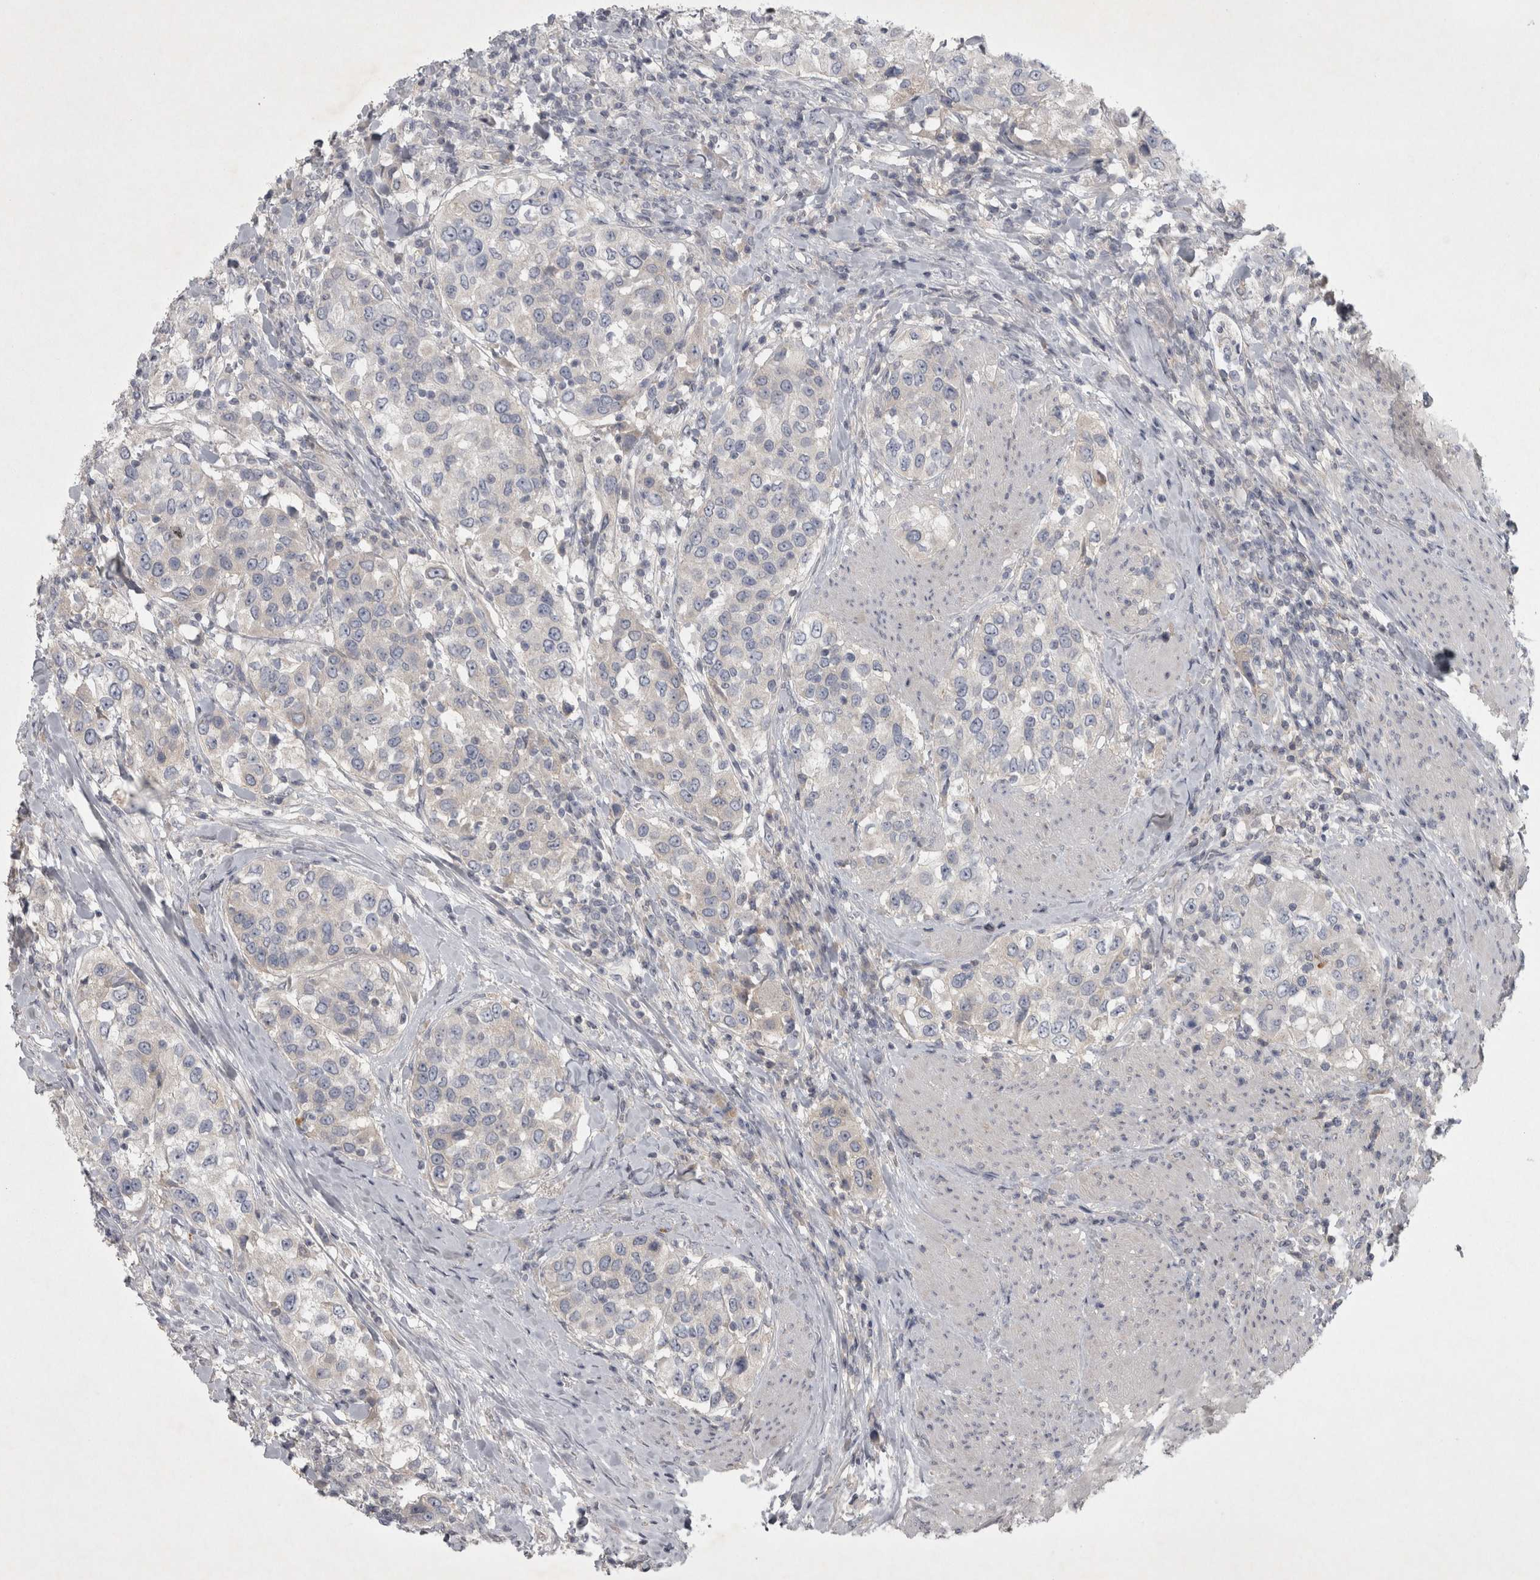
{"staining": {"intensity": "negative", "quantity": "none", "location": "none"}, "tissue": "urothelial cancer", "cell_type": "Tumor cells", "image_type": "cancer", "snomed": [{"axis": "morphology", "description": "Urothelial carcinoma, High grade"}, {"axis": "topography", "description": "Urinary bladder"}], "caption": "Immunohistochemistry (IHC) of human urothelial cancer demonstrates no positivity in tumor cells.", "gene": "ENPP7", "patient": {"sex": "female", "age": 80}}